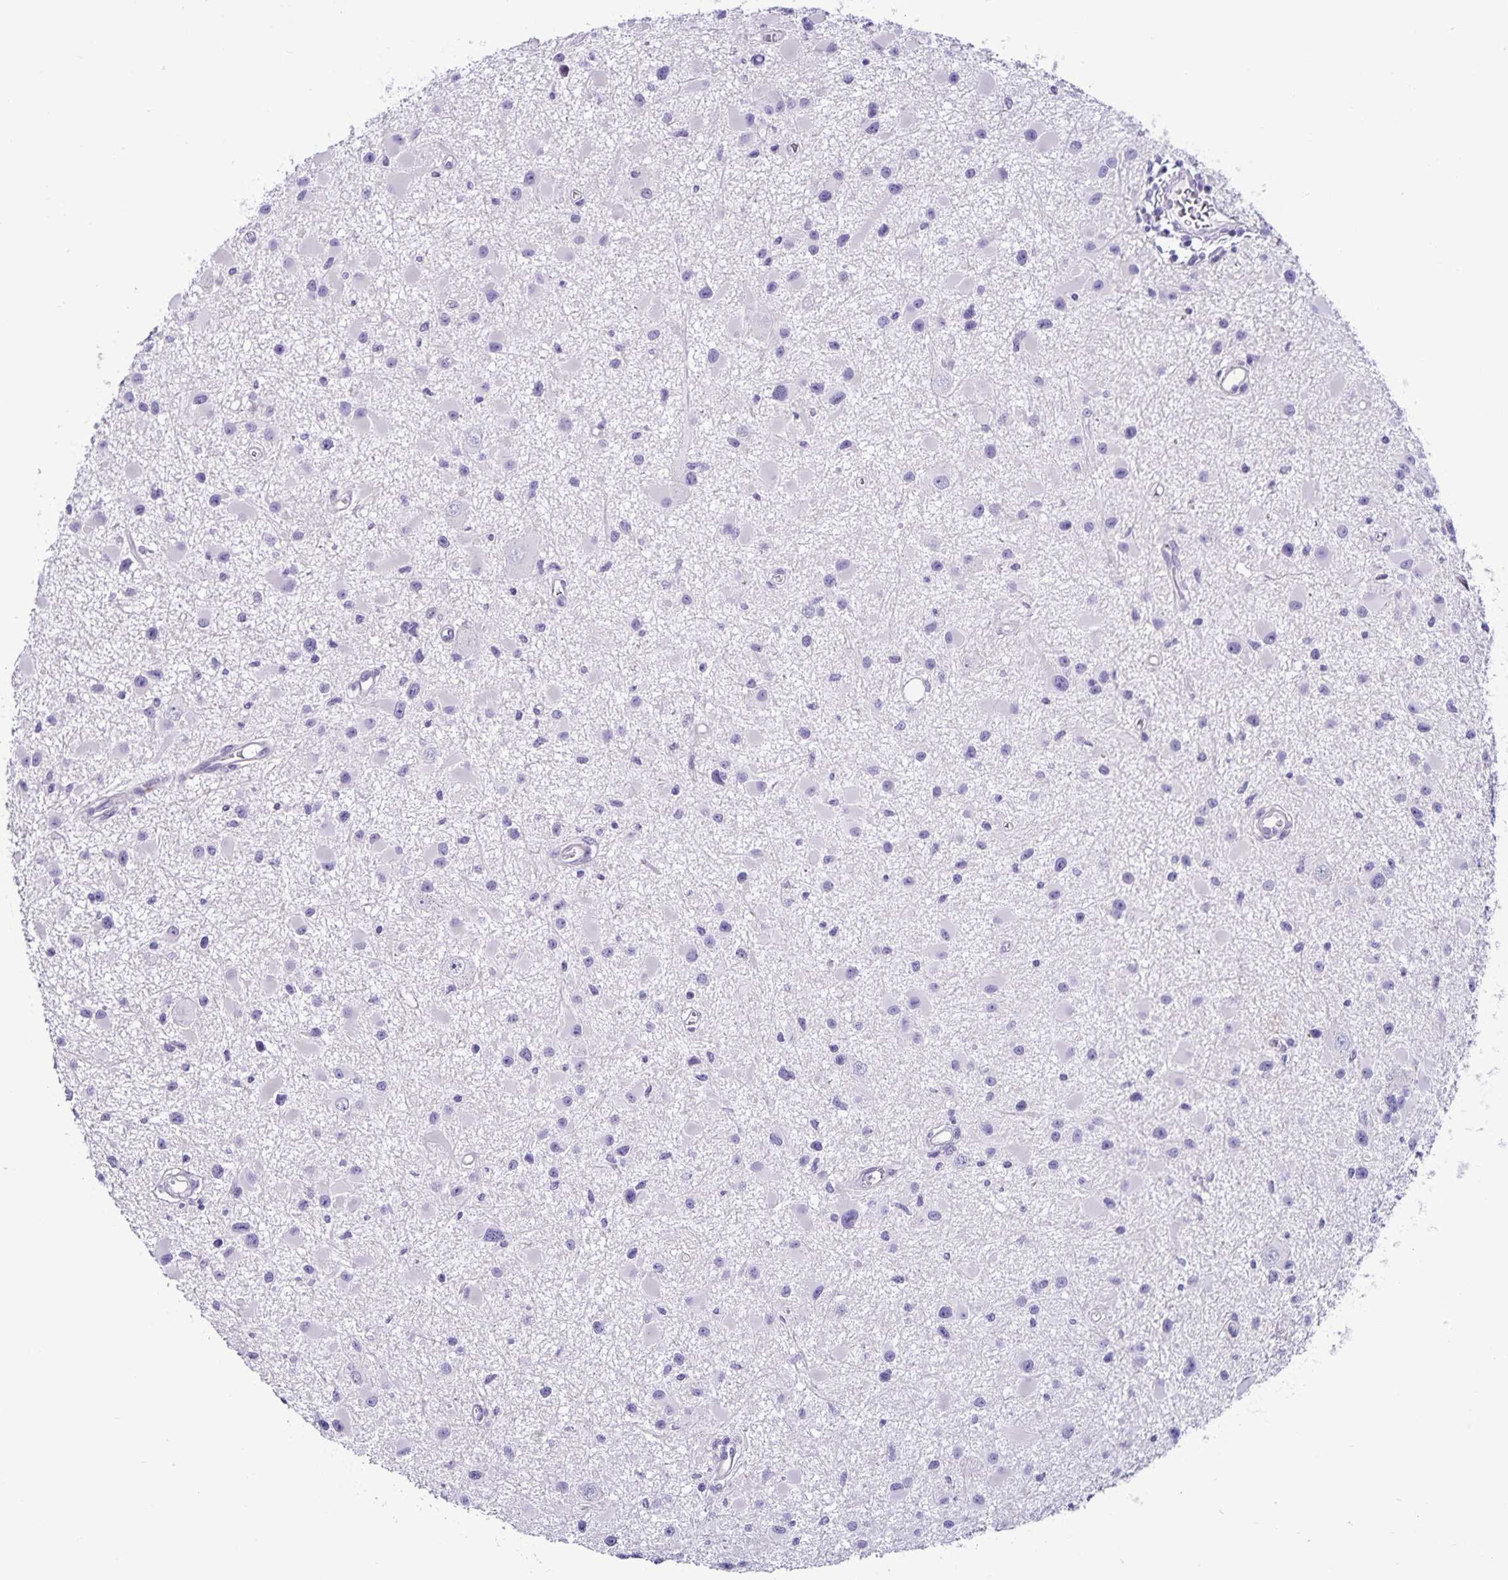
{"staining": {"intensity": "negative", "quantity": "none", "location": "none"}, "tissue": "glioma", "cell_type": "Tumor cells", "image_type": "cancer", "snomed": [{"axis": "morphology", "description": "Glioma, malignant, High grade"}, {"axis": "topography", "description": "Brain"}], "caption": "Tumor cells show no significant expression in glioma.", "gene": "IBTK", "patient": {"sex": "male", "age": 54}}